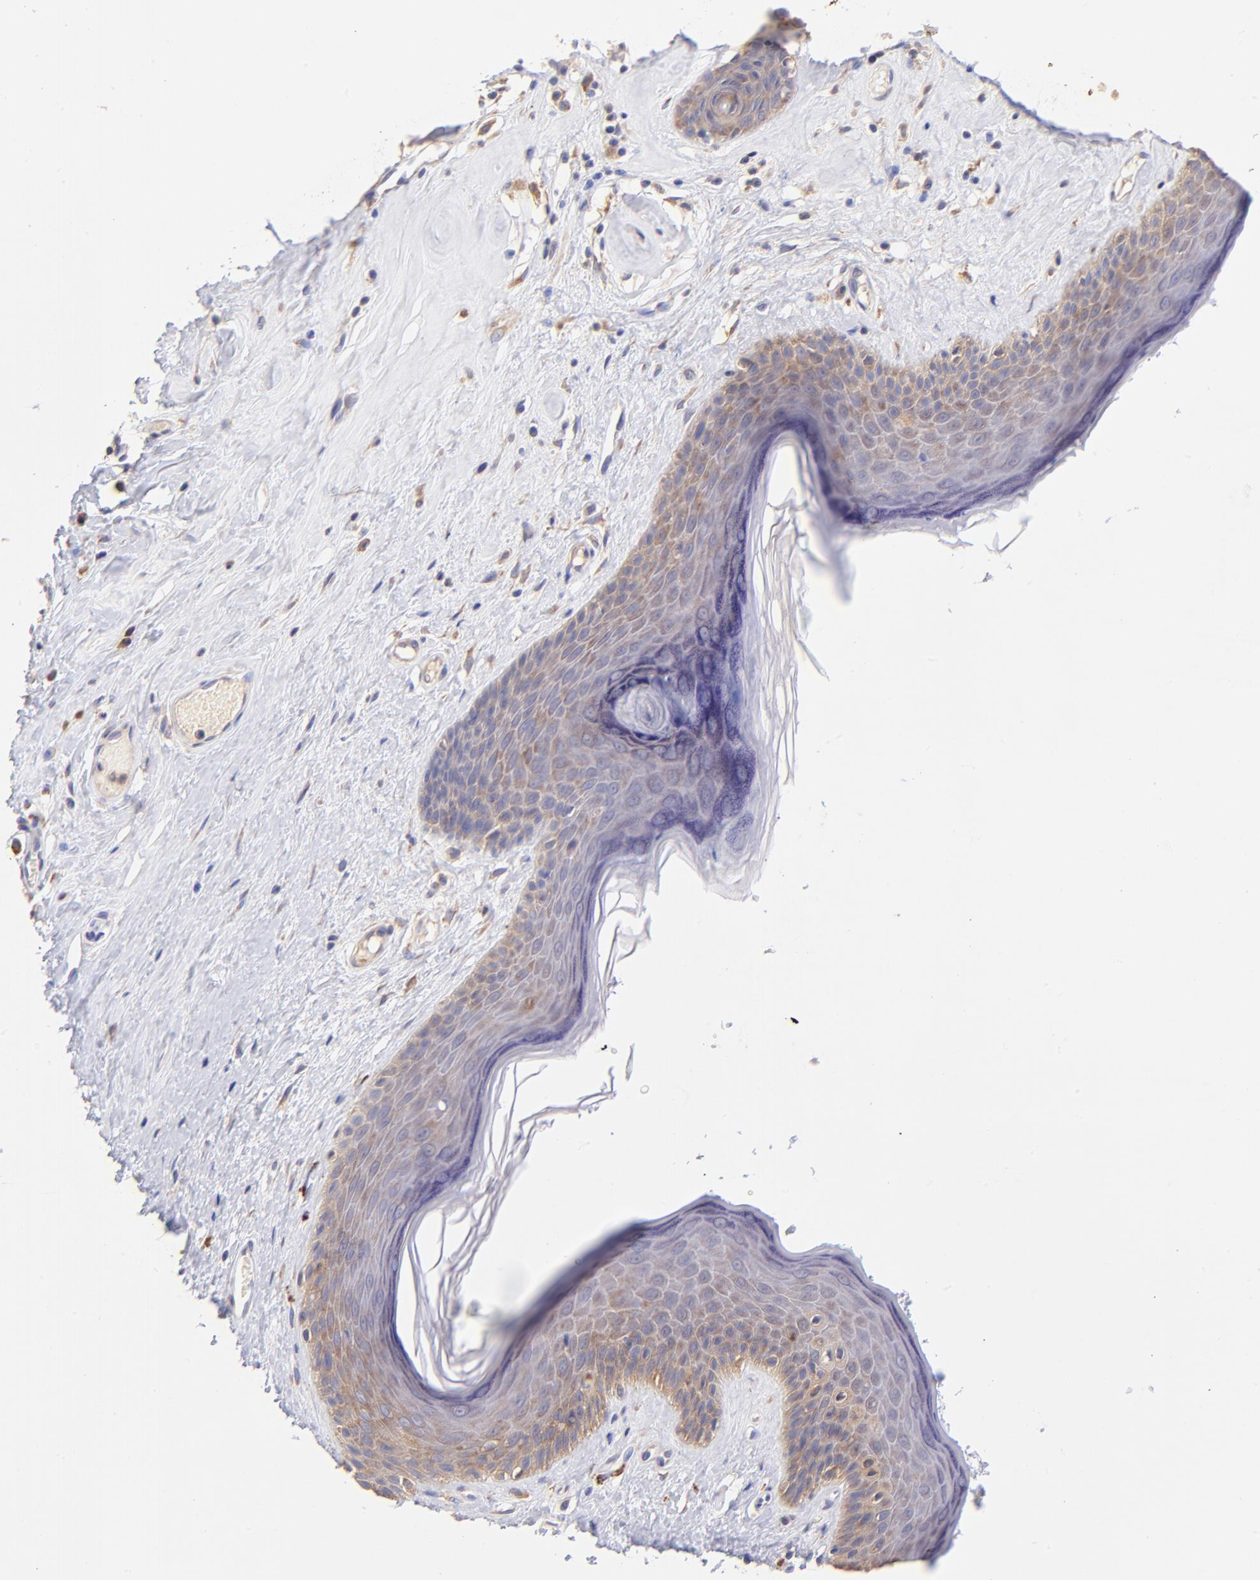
{"staining": {"intensity": "moderate", "quantity": ">75%", "location": "cytoplasmic/membranous"}, "tissue": "skin", "cell_type": "Epidermal cells", "image_type": "normal", "snomed": [{"axis": "morphology", "description": "Normal tissue, NOS"}, {"axis": "morphology", "description": "Inflammation, NOS"}, {"axis": "topography", "description": "Vulva"}], "caption": "Benign skin reveals moderate cytoplasmic/membranous staining in about >75% of epidermal cells The staining is performed using DAB brown chromogen to label protein expression. The nuclei are counter-stained blue using hematoxylin..", "gene": "RPL11", "patient": {"sex": "female", "age": 84}}